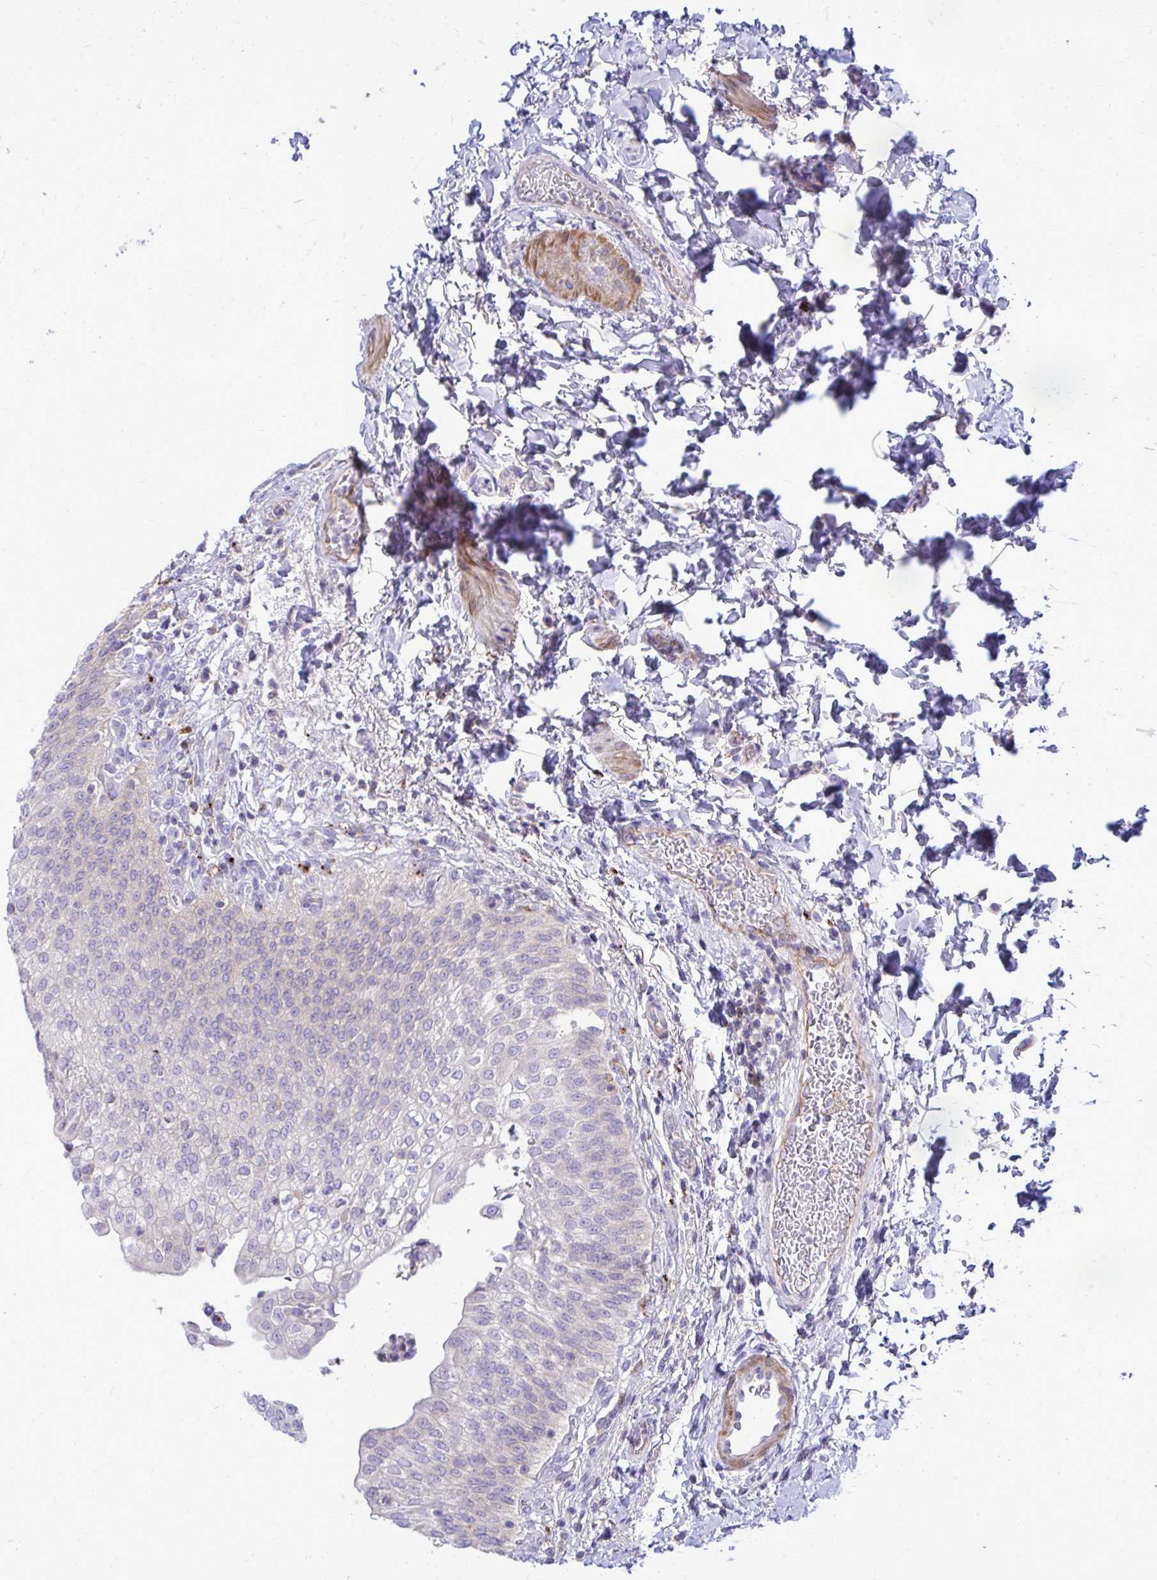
{"staining": {"intensity": "negative", "quantity": "none", "location": "none"}, "tissue": "urinary bladder", "cell_type": "Urothelial cells", "image_type": "normal", "snomed": [{"axis": "morphology", "description": "Normal tissue, NOS"}, {"axis": "topography", "description": "Urinary bladder"}, {"axis": "topography", "description": "Peripheral nerve tissue"}], "caption": "Immunohistochemistry of unremarkable urinary bladder exhibits no staining in urothelial cells.", "gene": "TP53I11", "patient": {"sex": "female", "age": 60}}